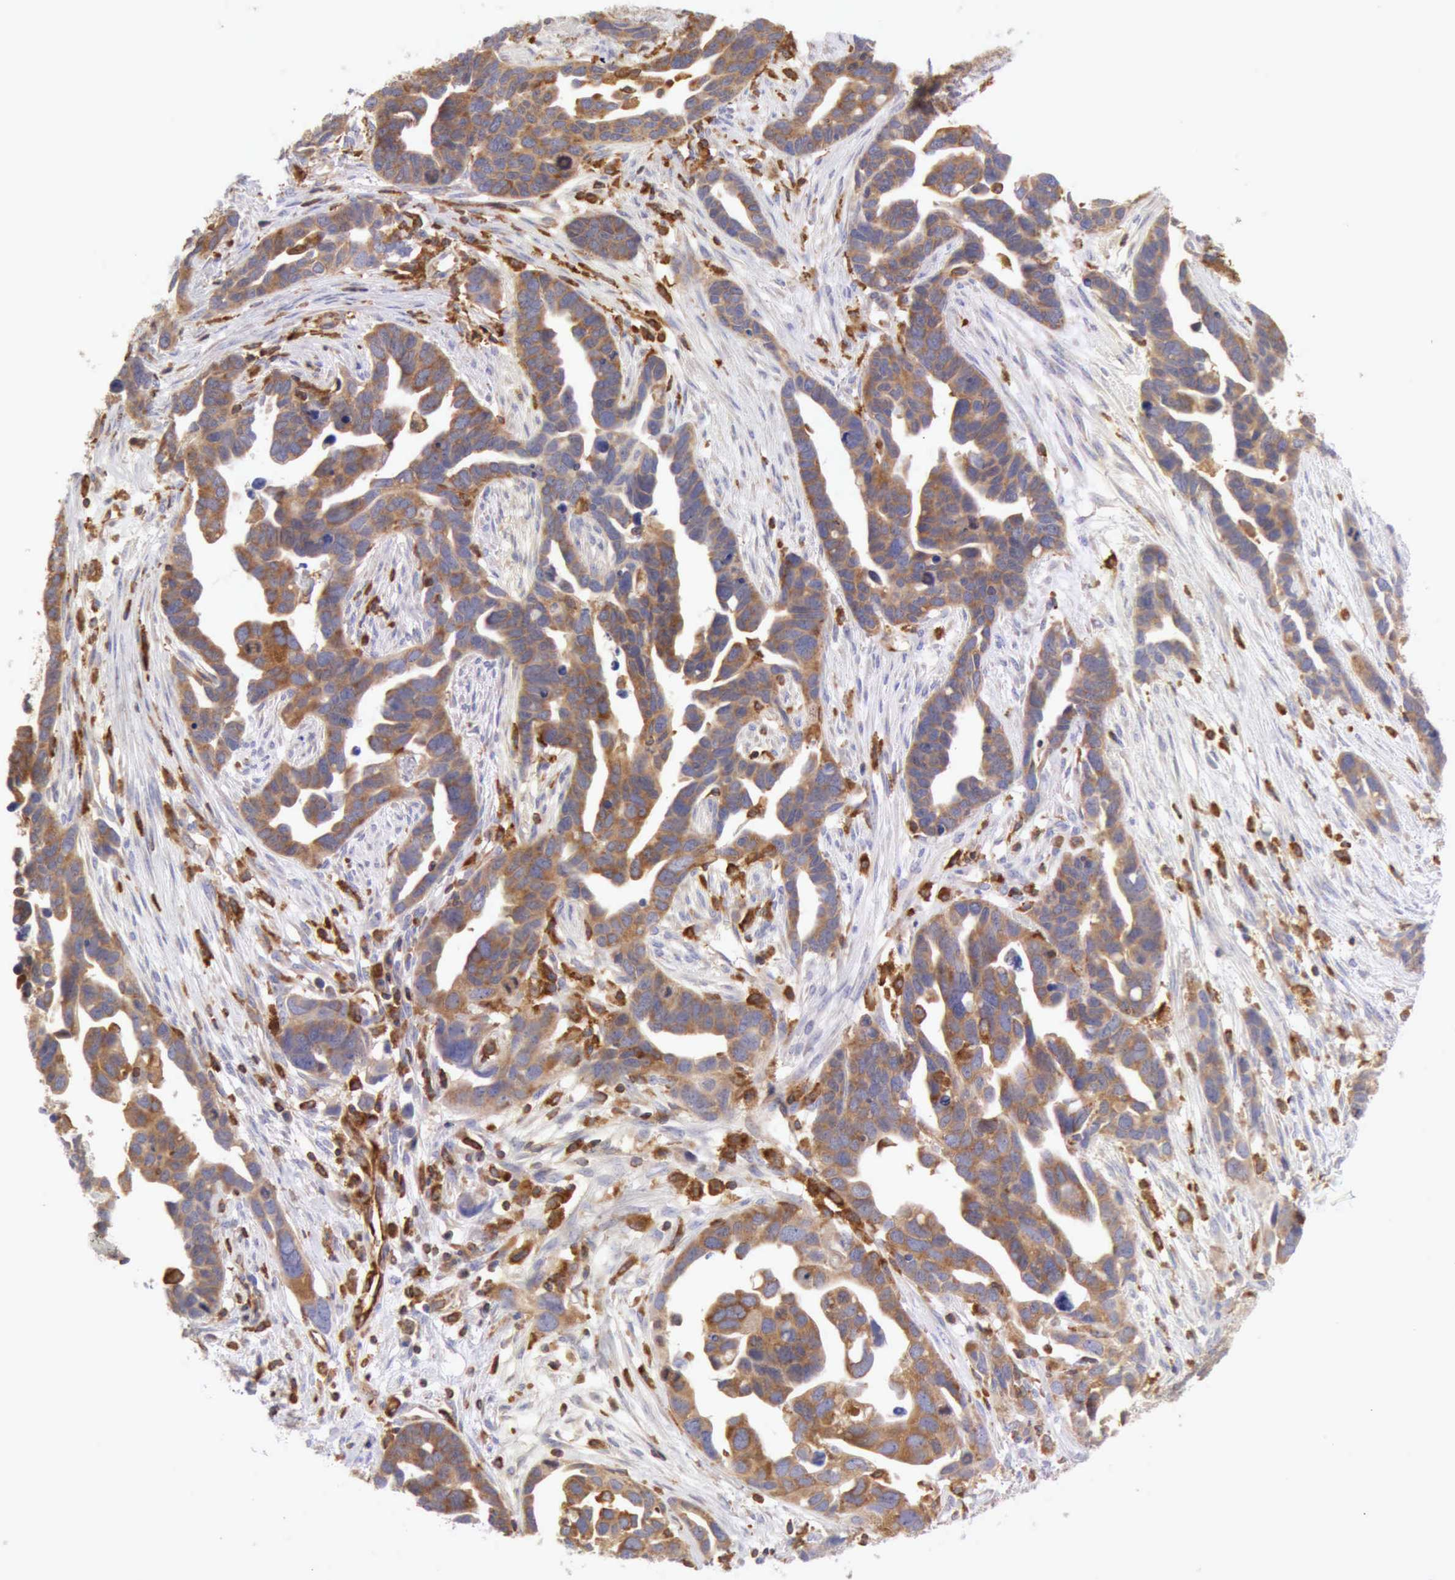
{"staining": {"intensity": "moderate", "quantity": ">75%", "location": "cytoplasmic/membranous"}, "tissue": "ovarian cancer", "cell_type": "Tumor cells", "image_type": "cancer", "snomed": [{"axis": "morphology", "description": "Cystadenocarcinoma, serous, NOS"}, {"axis": "topography", "description": "Ovary"}], "caption": "The photomicrograph shows a brown stain indicating the presence of a protein in the cytoplasmic/membranous of tumor cells in ovarian cancer.", "gene": "ARHGAP4", "patient": {"sex": "female", "age": 54}}